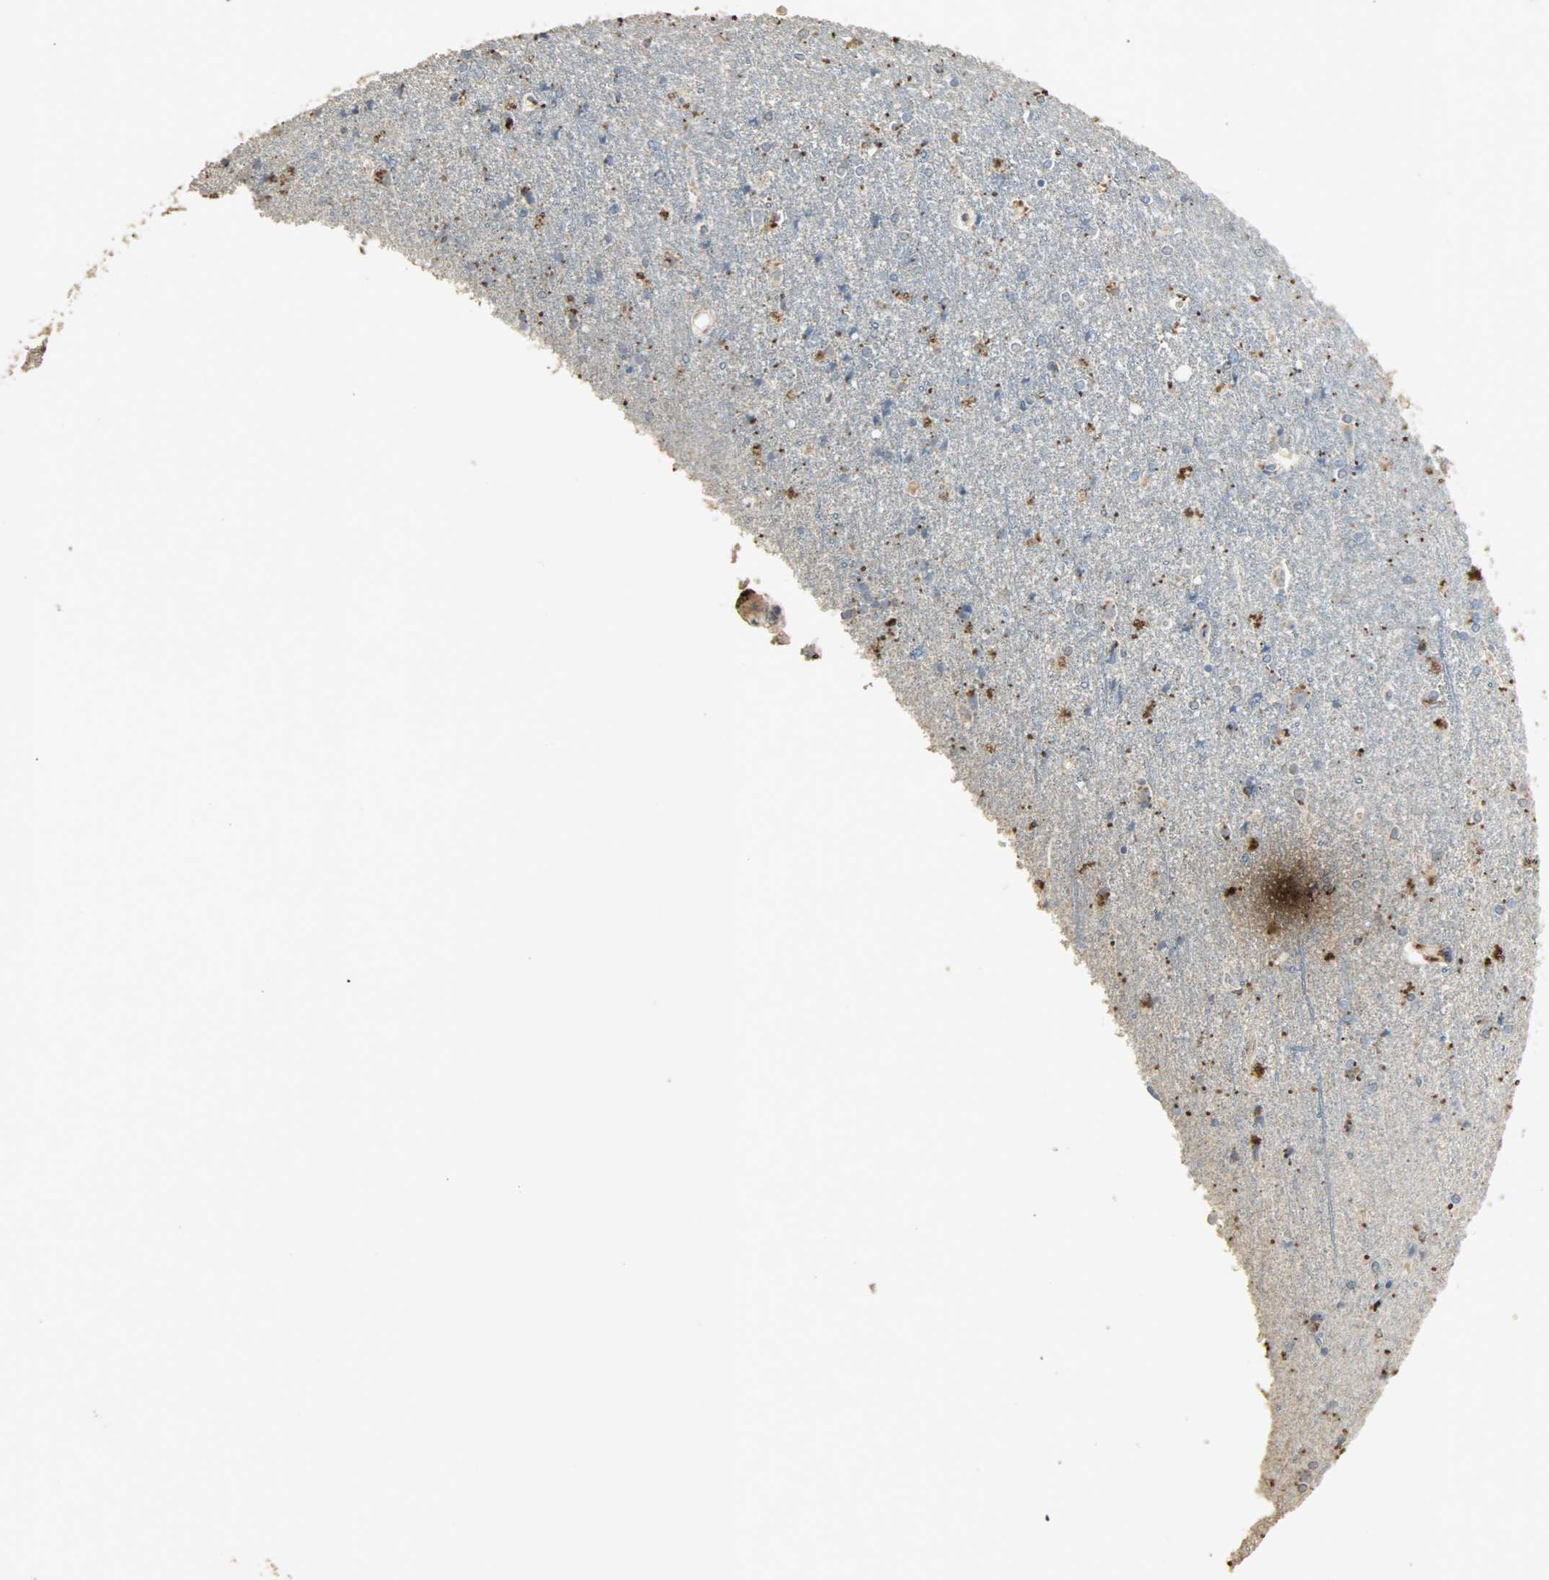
{"staining": {"intensity": "moderate", "quantity": "<25%", "location": "cytoplasmic/membranous"}, "tissue": "caudate", "cell_type": "Glial cells", "image_type": "normal", "snomed": [{"axis": "morphology", "description": "Normal tissue, NOS"}, {"axis": "topography", "description": "Lateral ventricle wall"}], "caption": "Immunohistochemistry (DAB) staining of benign caudate displays moderate cytoplasmic/membranous protein expression in approximately <25% of glial cells.", "gene": "ASB9", "patient": {"sex": "female", "age": 54}}